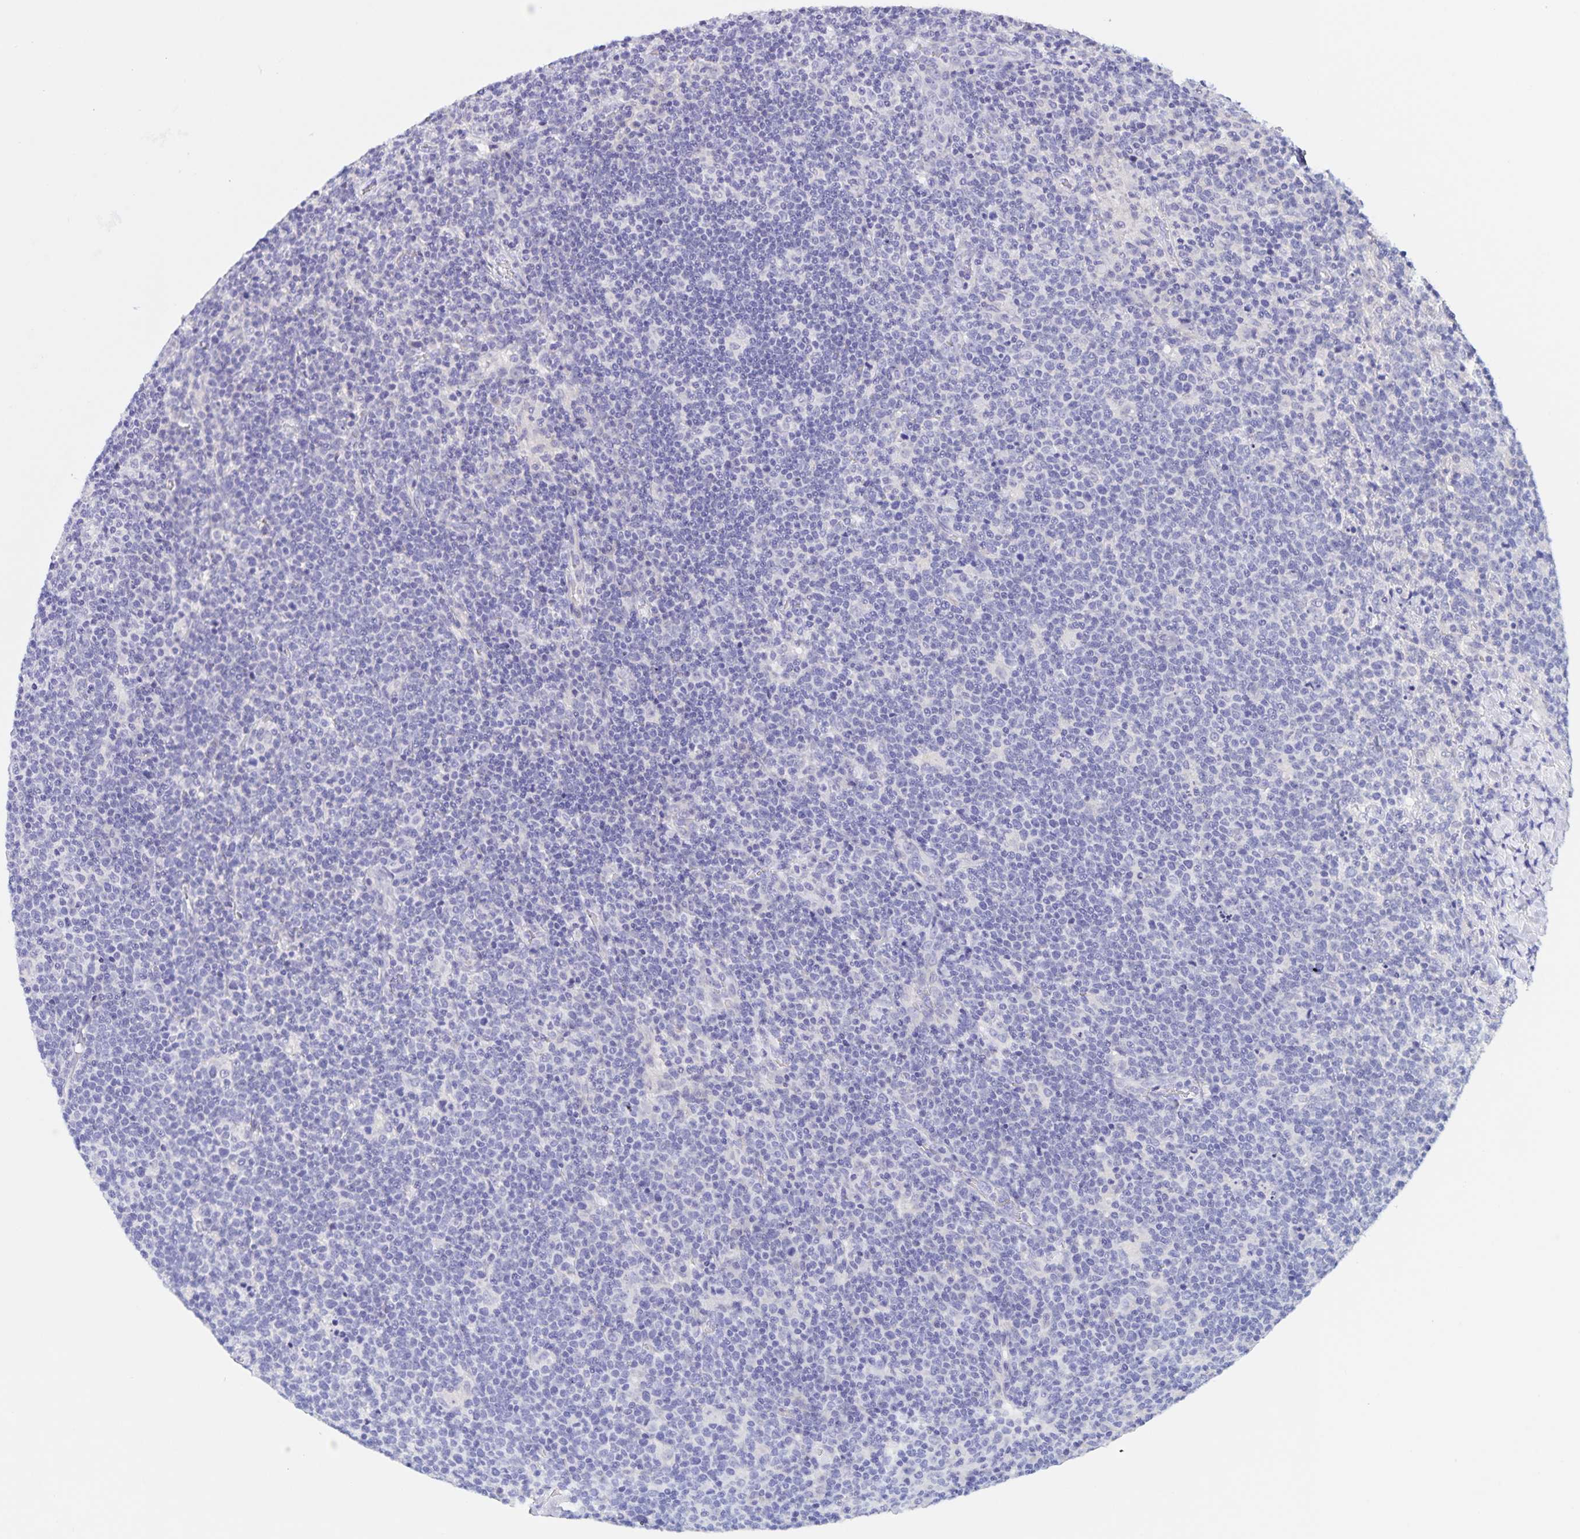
{"staining": {"intensity": "negative", "quantity": "none", "location": "none"}, "tissue": "lymphoma", "cell_type": "Tumor cells", "image_type": "cancer", "snomed": [{"axis": "morphology", "description": "Malignant lymphoma, non-Hodgkin's type, High grade"}, {"axis": "topography", "description": "Lymph node"}], "caption": "There is no significant staining in tumor cells of high-grade malignant lymphoma, non-Hodgkin's type.", "gene": "DMGDH", "patient": {"sex": "male", "age": 61}}